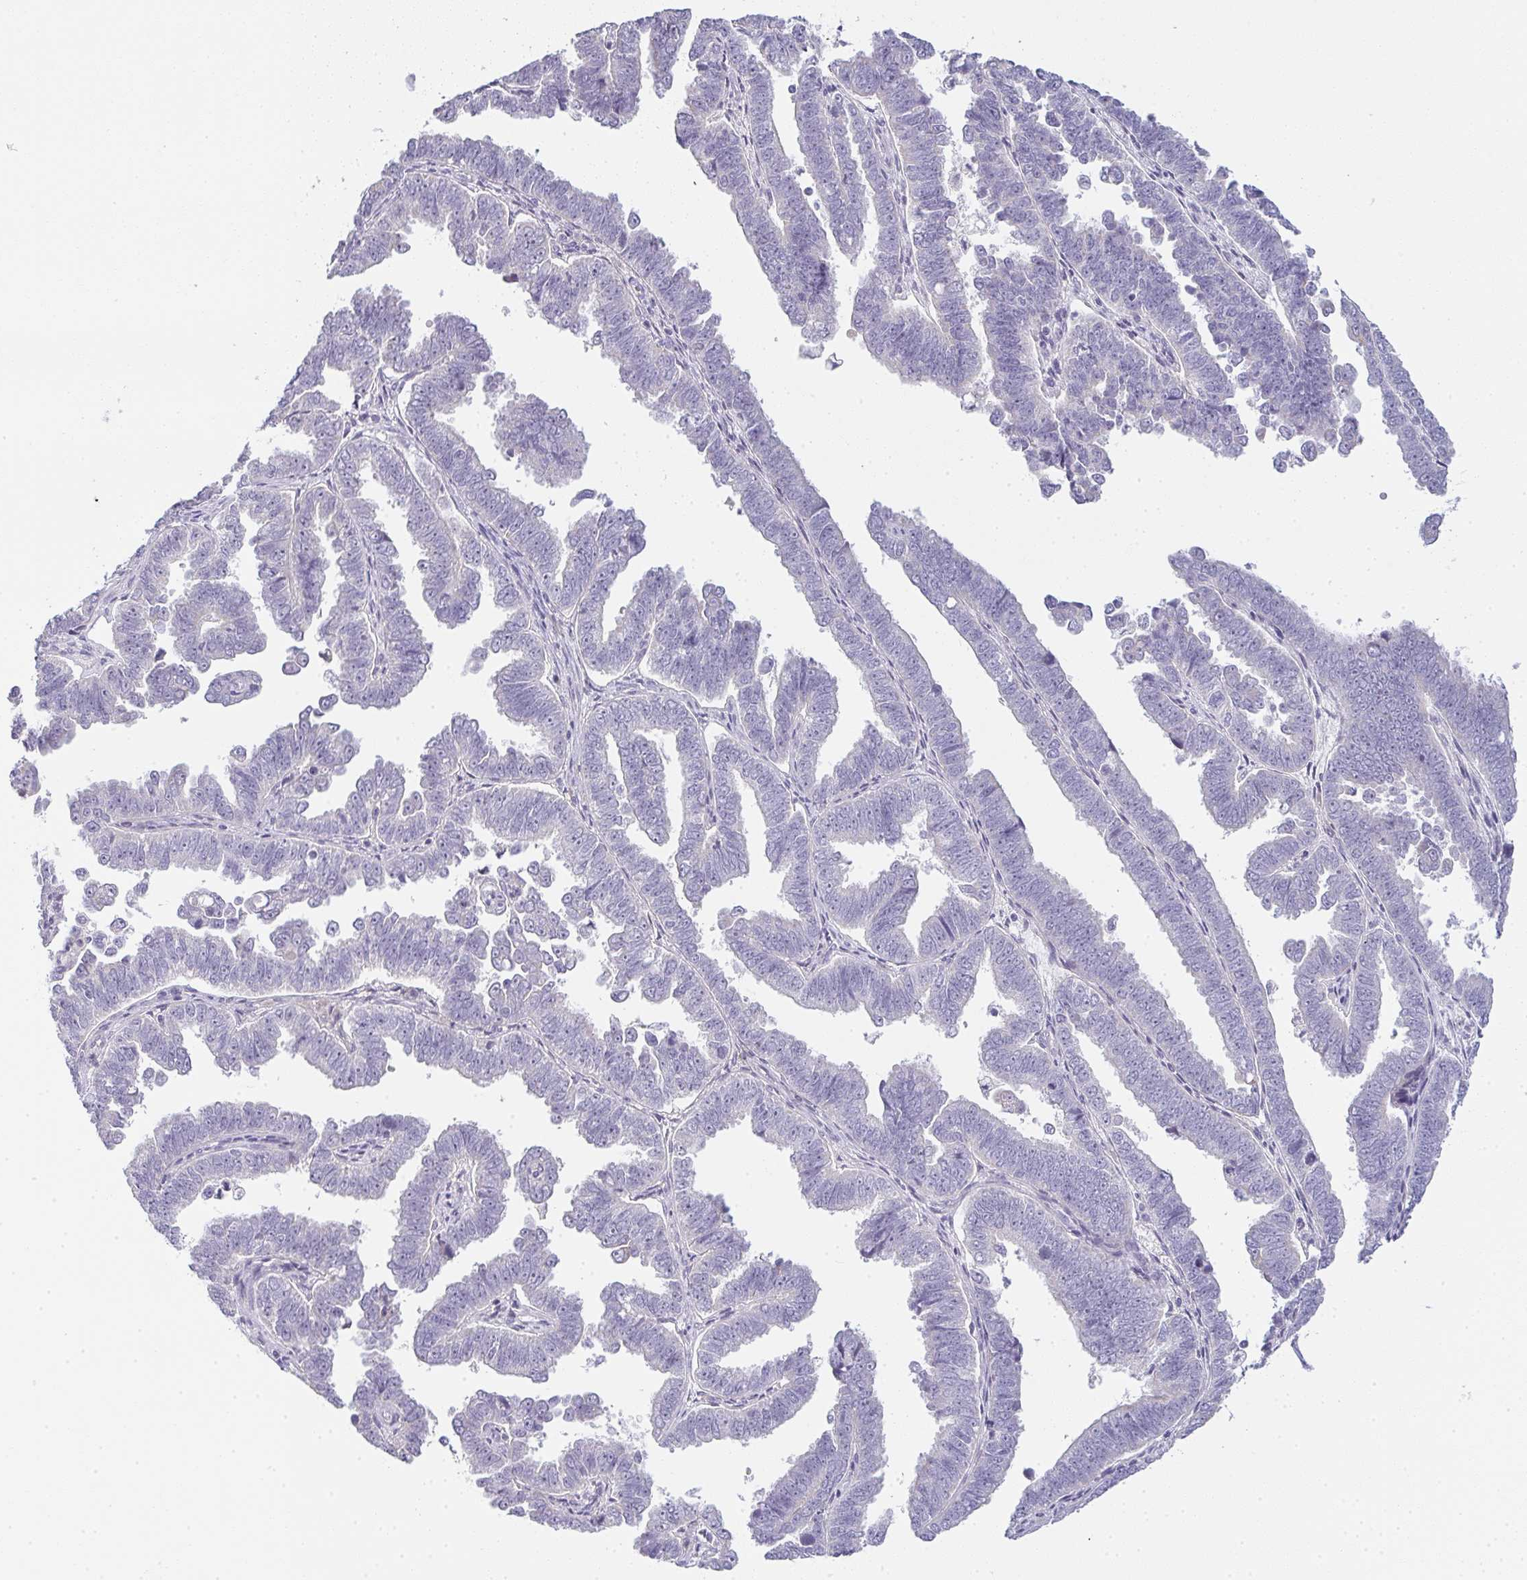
{"staining": {"intensity": "negative", "quantity": "none", "location": "none"}, "tissue": "endometrial cancer", "cell_type": "Tumor cells", "image_type": "cancer", "snomed": [{"axis": "morphology", "description": "Adenocarcinoma, NOS"}, {"axis": "topography", "description": "Endometrium"}], "caption": "IHC image of human endometrial cancer (adenocarcinoma) stained for a protein (brown), which exhibits no staining in tumor cells.", "gene": "SIRPB2", "patient": {"sex": "female", "age": 75}}